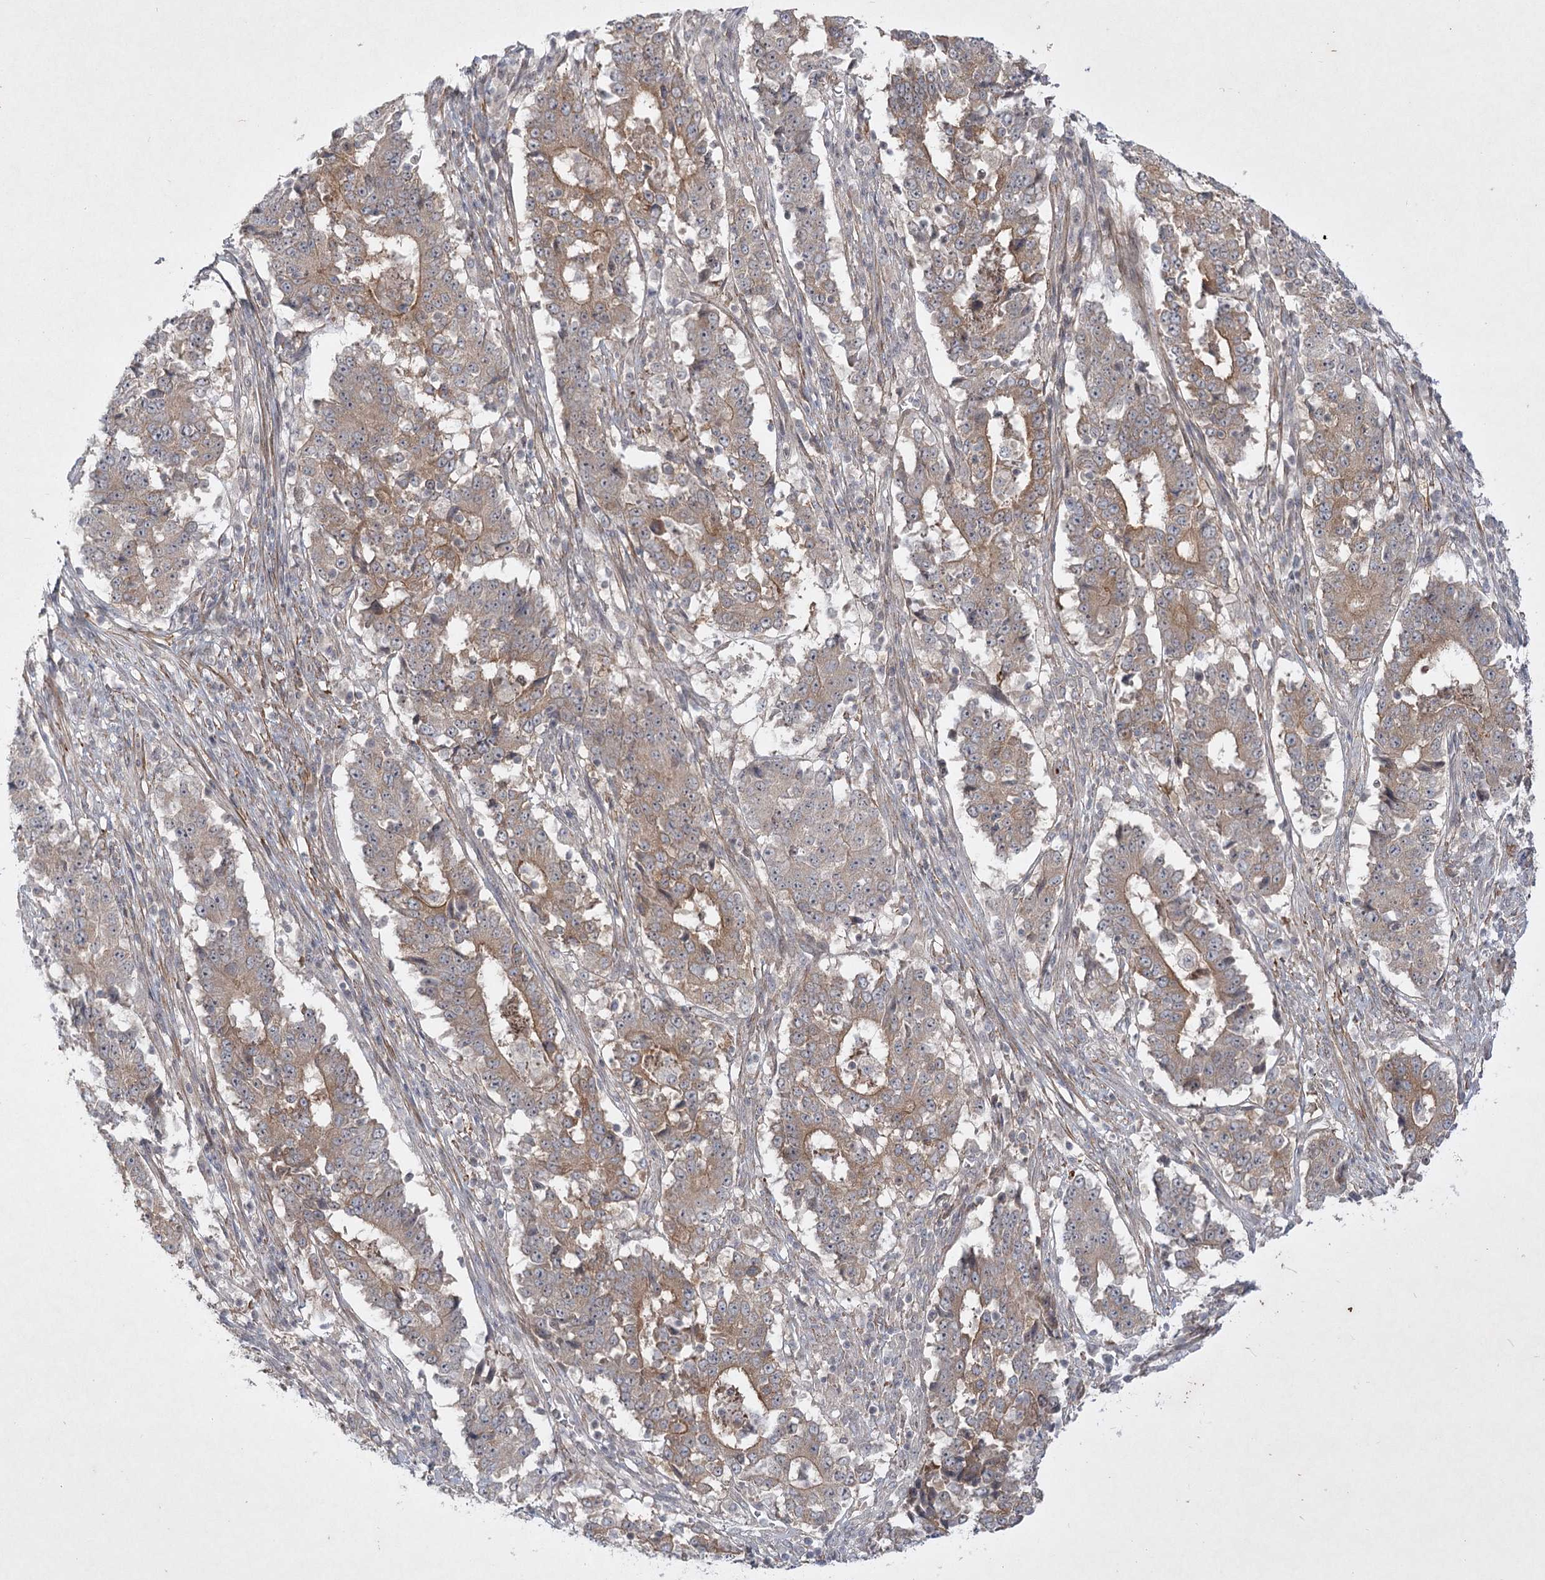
{"staining": {"intensity": "weak", "quantity": ">75%", "location": "cytoplasmic/membranous"}, "tissue": "stomach cancer", "cell_type": "Tumor cells", "image_type": "cancer", "snomed": [{"axis": "morphology", "description": "Adenocarcinoma, NOS"}, {"axis": "topography", "description": "Stomach"}], "caption": "Immunohistochemical staining of human stomach adenocarcinoma reveals low levels of weak cytoplasmic/membranous expression in approximately >75% of tumor cells.", "gene": "SH2D3A", "patient": {"sex": "male", "age": 59}}